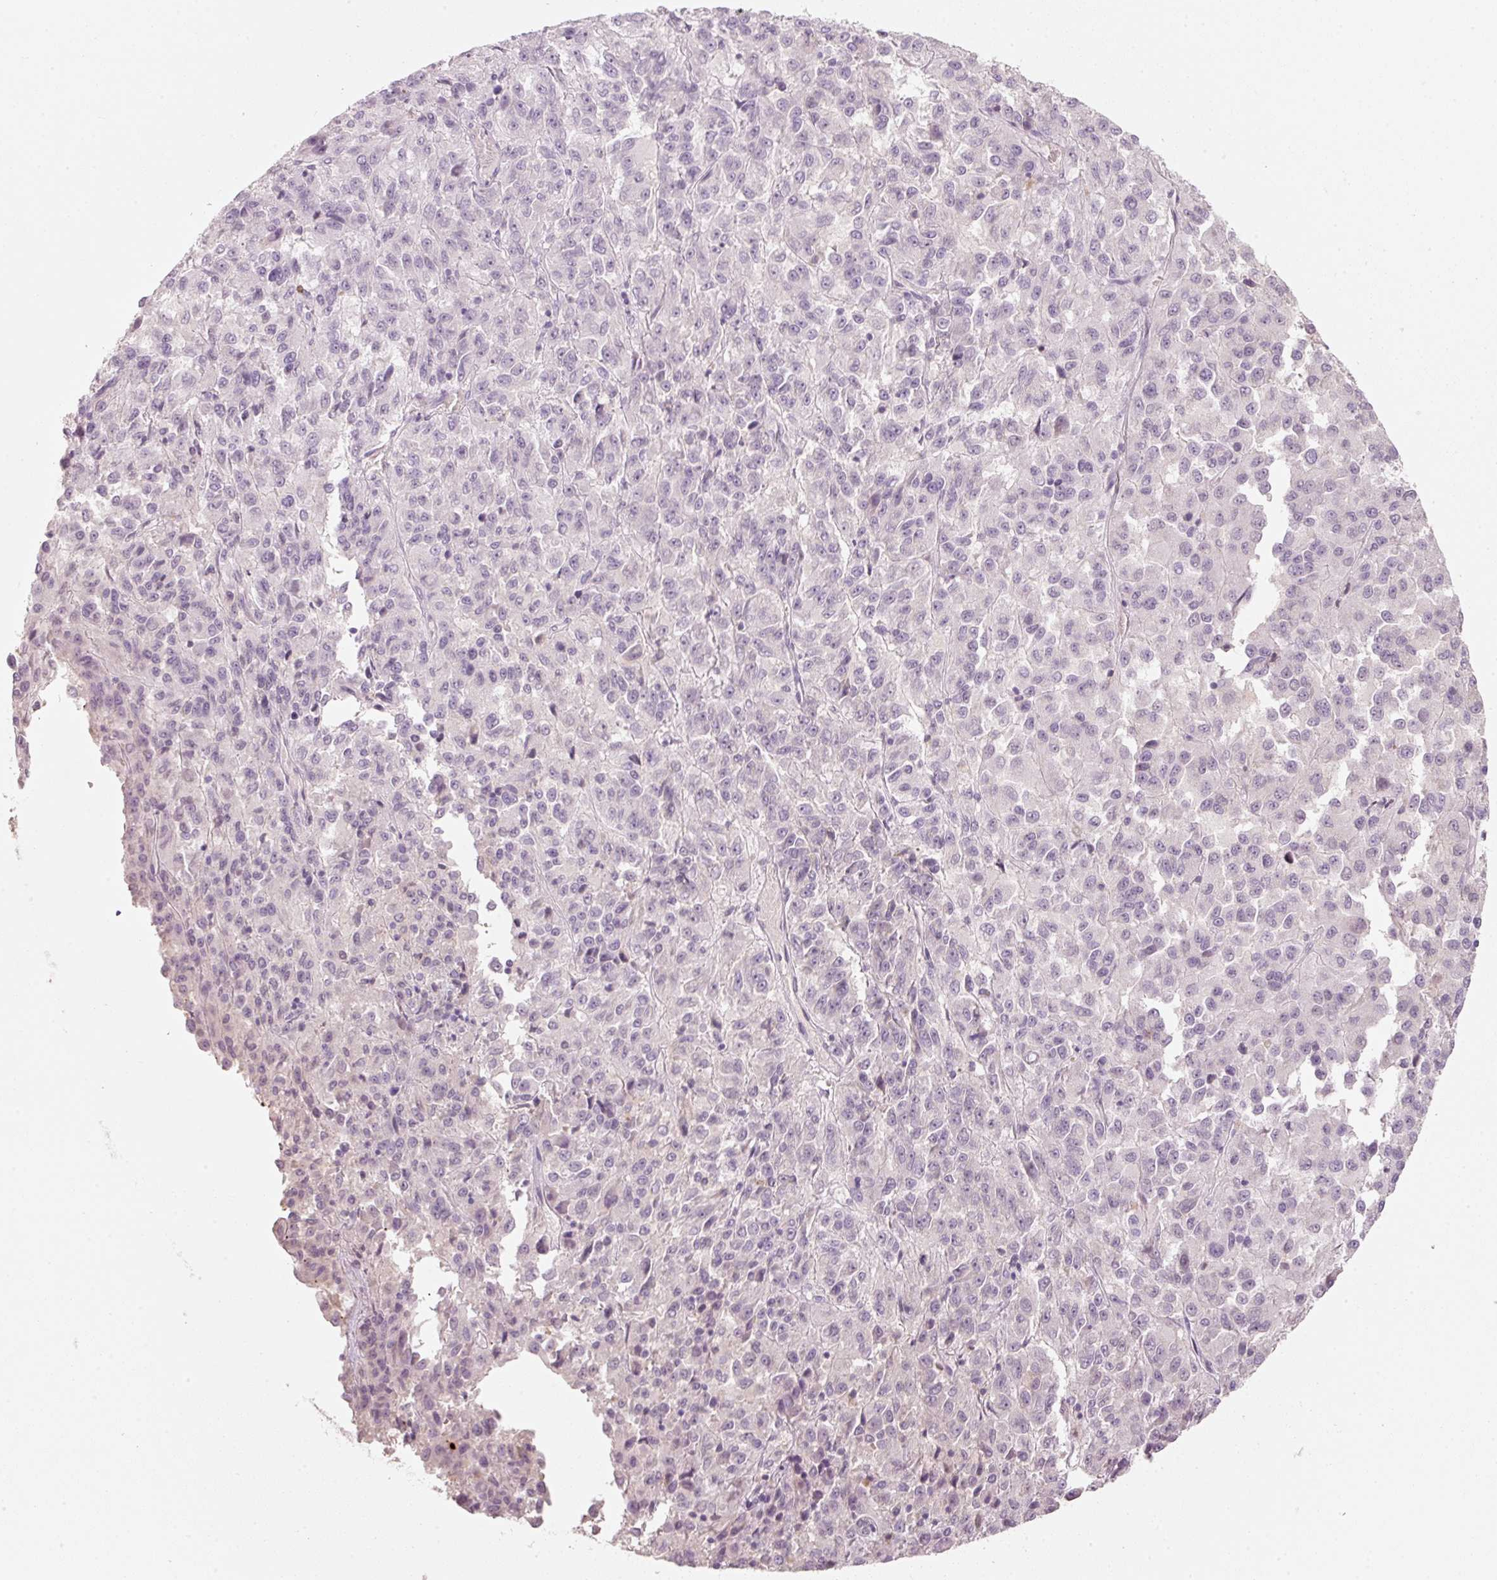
{"staining": {"intensity": "negative", "quantity": "none", "location": "none"}, "tissue": "melanoma", "cell_type": "Tumor cells", "image_type": "cancer", "snomed": [{"axis": "morphology", "description": "Malignant melanoma, Metastatic site"}, {"axis": "topography", "description": "Lung"}], "caption": "High magnification brightfield microscopy of melanoma stained with DAB (3,3'-diaminobenzidine) (brown) and counterstained with hematoxylin (blue): tumor cells show no significant staining. Nuclei are stained in blue.", "gene": "STEAP1", "patient": {"sex": "male", "age": 64}}